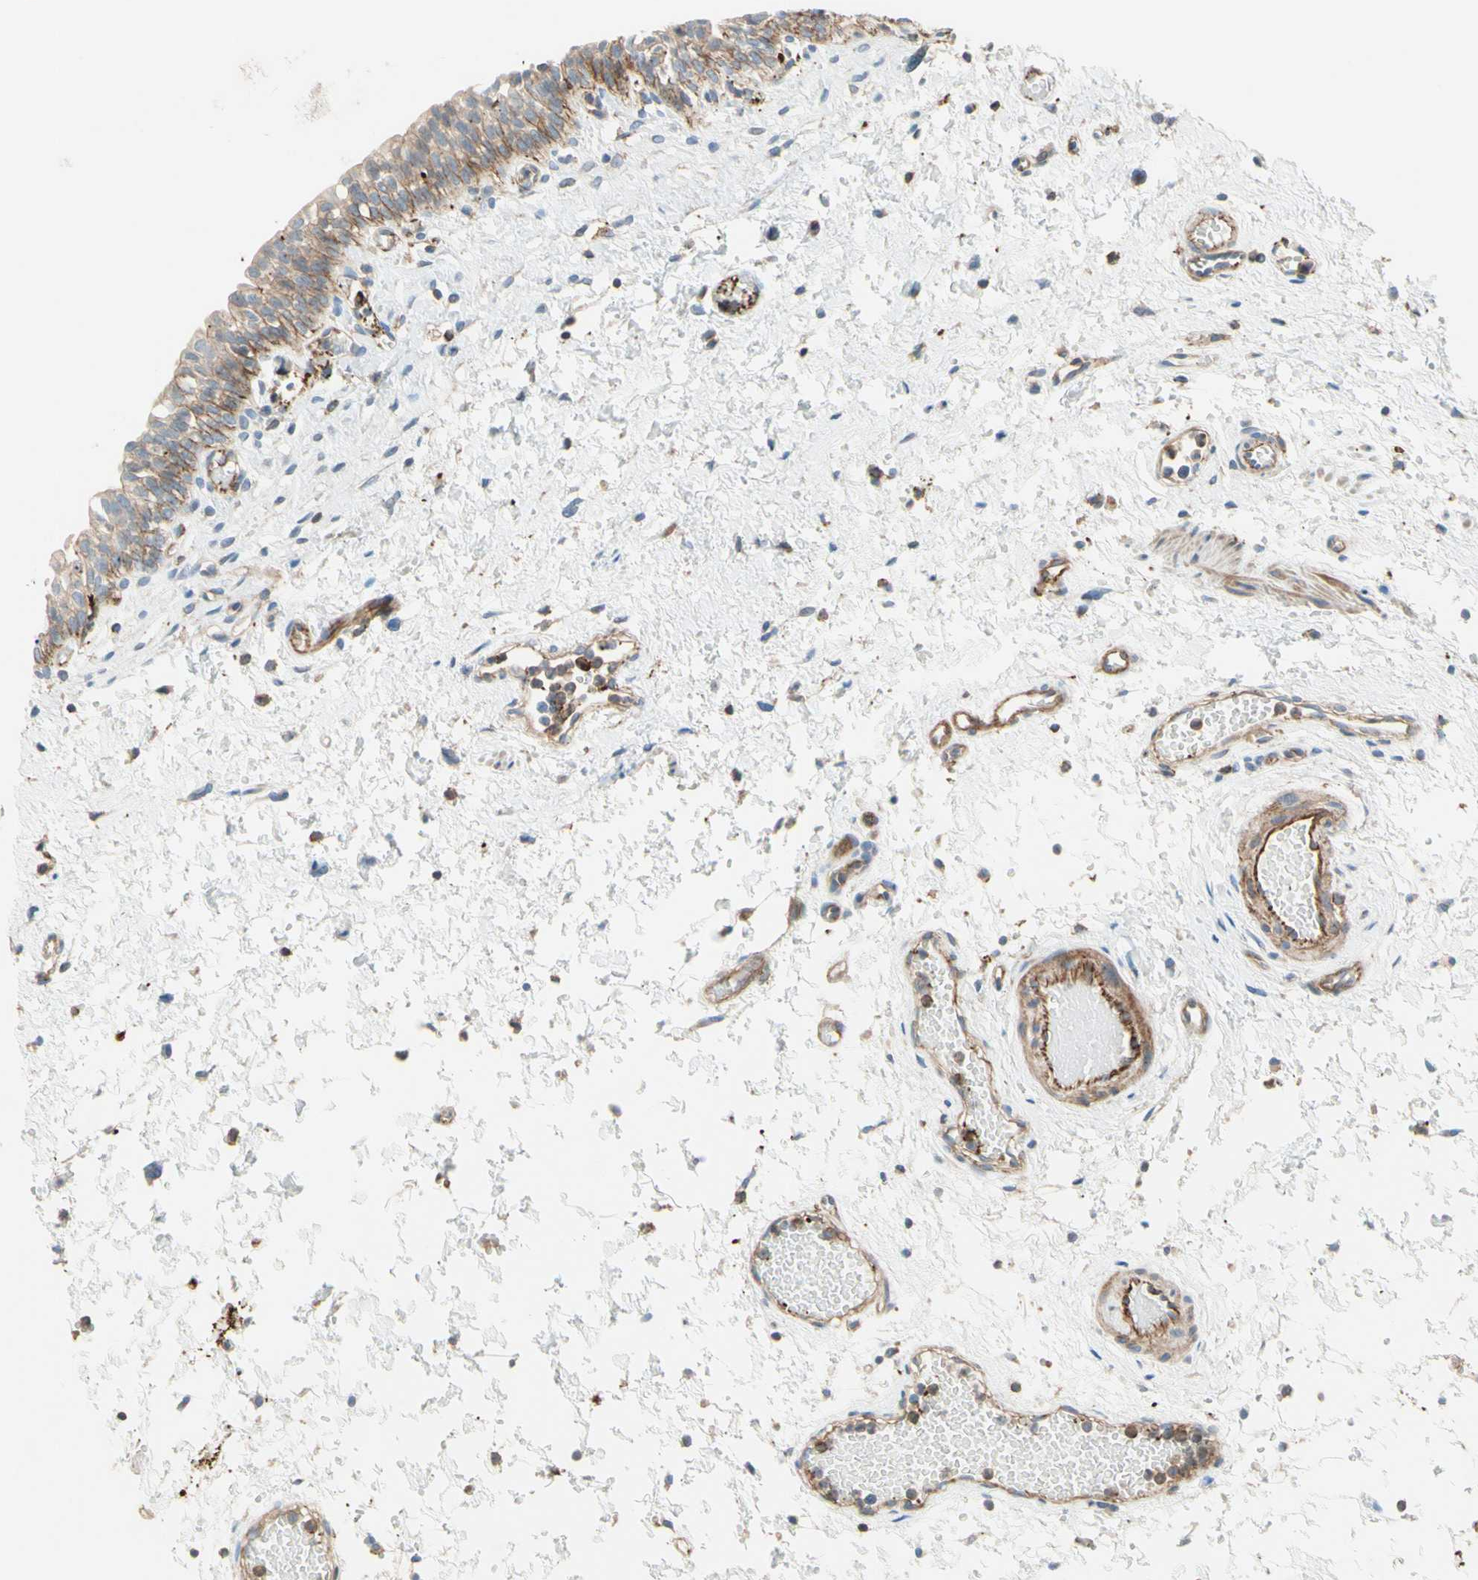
{"staining": {"intensity": "moderate", "quantity": ">75%", "location": "cytoplasmic/membranous"}, "tissue": "urinary bladder", "cell_type": "Urothelial cells", "image_type": "normal", "snomed": [{"axis": "morphology", "description": "Normal tissue, NOS"}, {"axis": "topography", "description": "Urinary bladder"}], "caption": "DAB (3,3'-diaminobenzidine) immunohistochemical staining of unremarkable urinary bladder shows moderate cytoplasmic/membranous protein expression in approximately >75% of urothelial cells. (Brightfield microscopy of DAB IHC at high magnification).", "gene": "SEMA4C", "patient": {"sex": "male", "age": 55}}